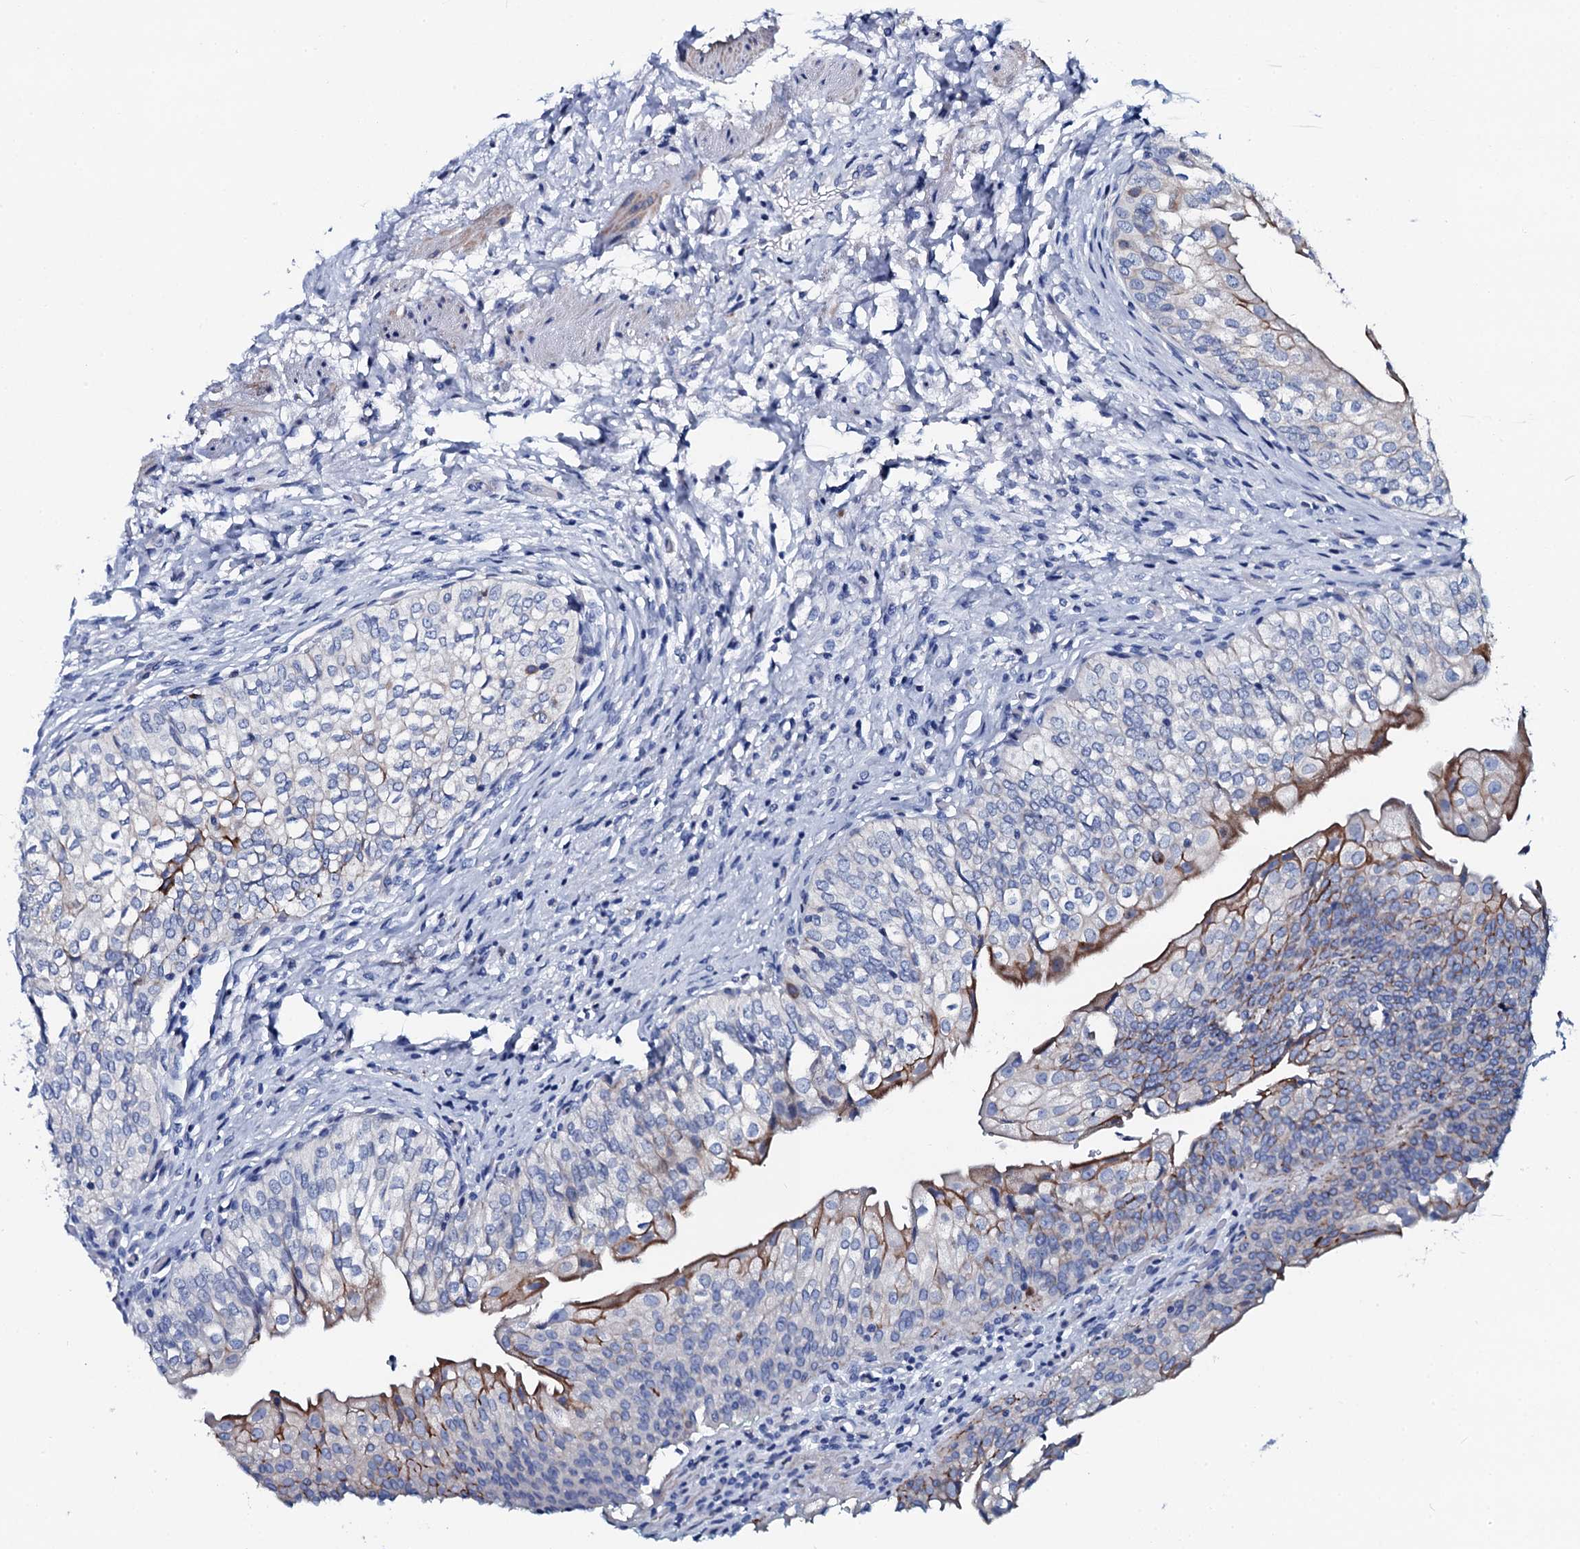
{"staining": {"intensity": "strong", "quantity": "25%-75%", "location": "cytoplasmic/membranous"}, "tissue": "urinary bladder", "cell_type": "Urothelial cells", "image_type": "normal", "snomed": [{"axis": "morphology", "description": "Normal tissue, NOS"}, {"axis": "topography", "description": "Urinary bladder"}], "caption": "A micrograph of urinary bladder stained for a protein exhibits strong cytoplasmic/membranous brown staining in urothelial cells.", "gene": "GYS2", "patient": {"sex": "male", "age": 55}}